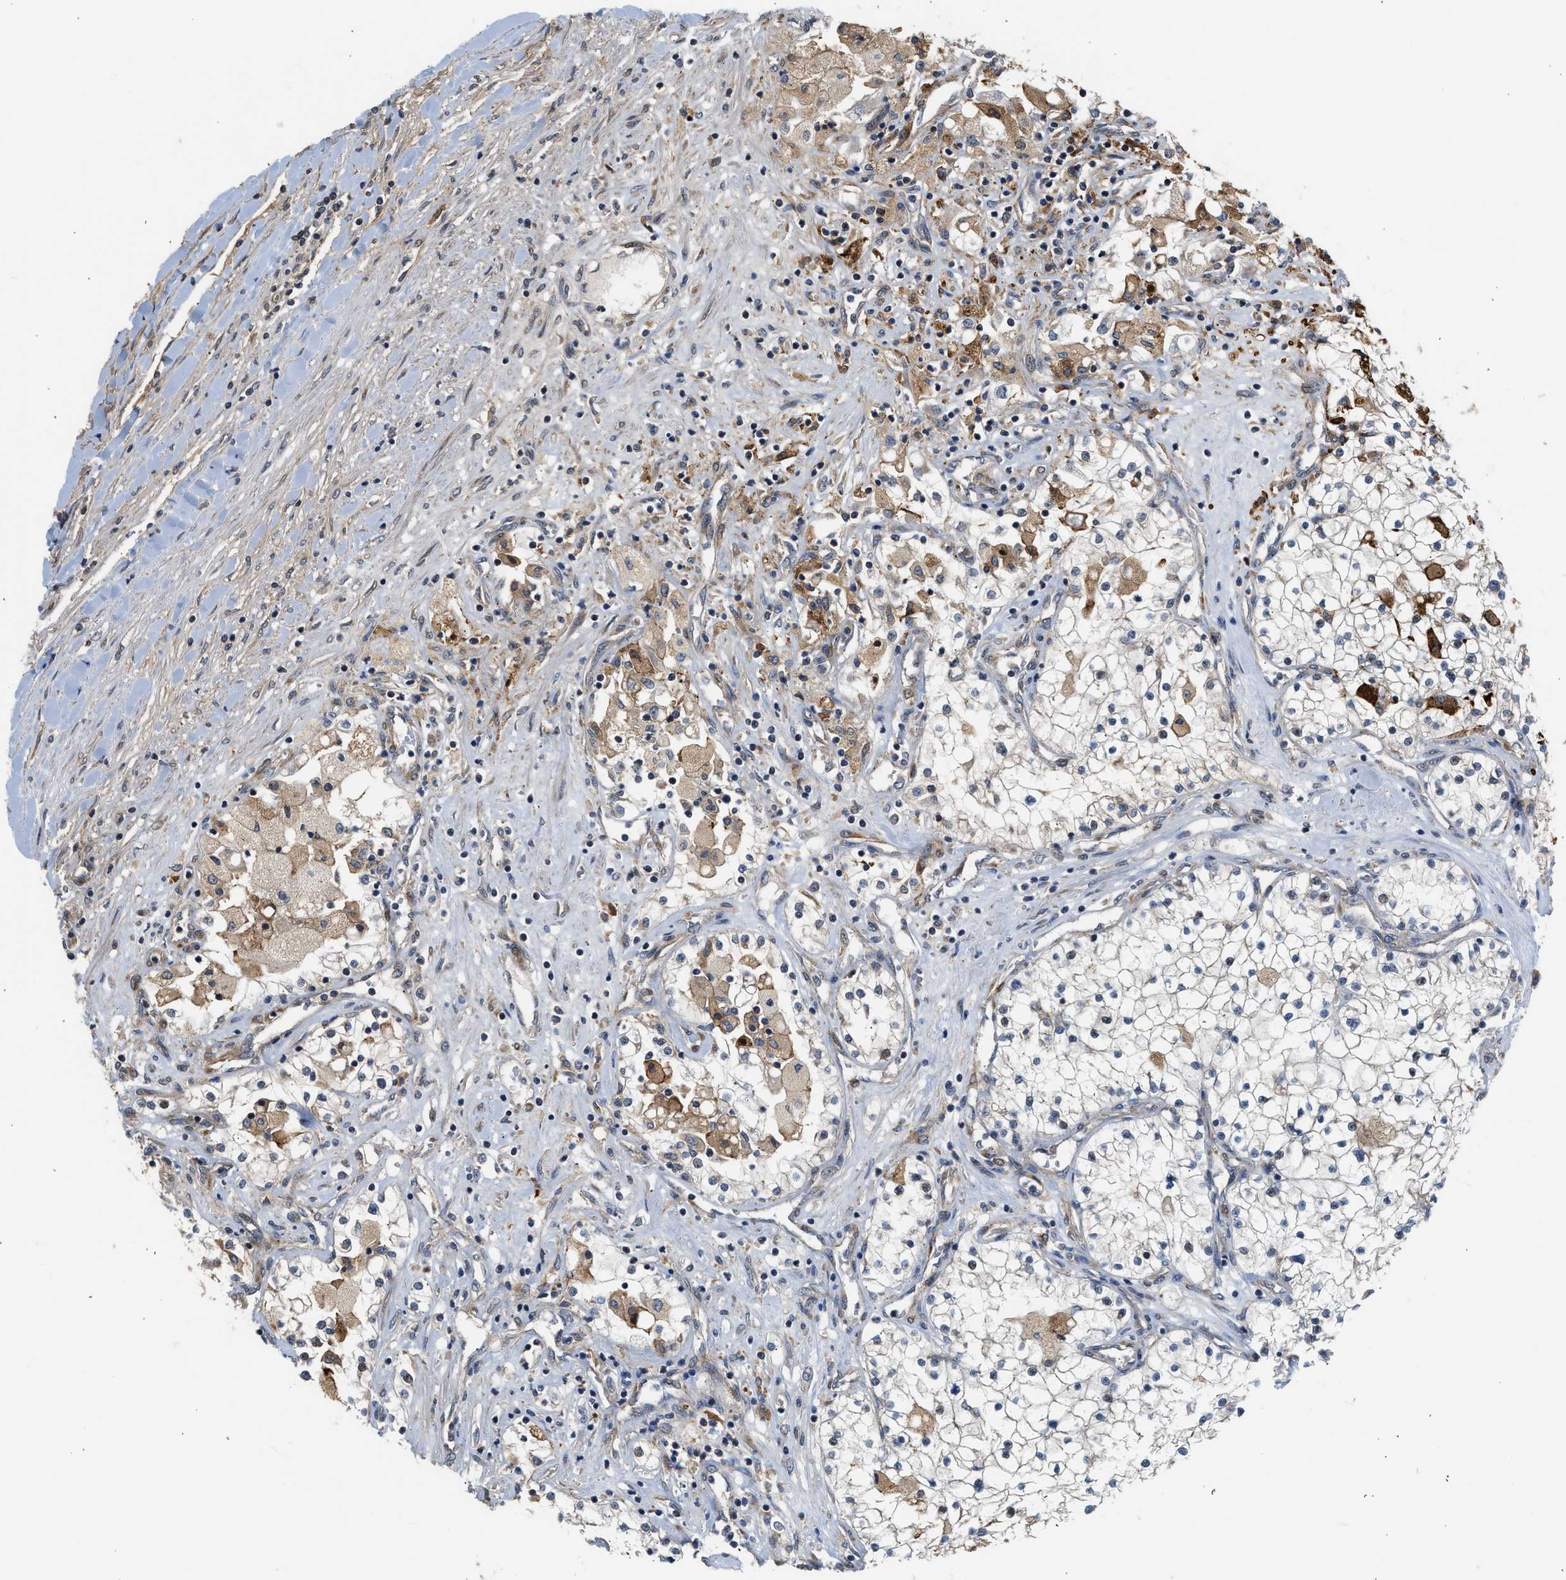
{"staining": {"intensity": "negative", "quantity": "none", "location": "none"}, "tissue": "renal cancer", "cell_type": "Tumor cells", "image_type": "cancer", "snomed": [{"axis": "morphology", "description": "Adenocarcinoma, NOS"}, {"axis": "topography", "description": "Kidney"}], "caption": "Human renal cancer (adenocarcinoma) stained for a protein using immunohistochemistry (IHC) shows no expression in tumor cells.", "gene": "POLG2", "patient": {"sex": "male", "age": 68}}